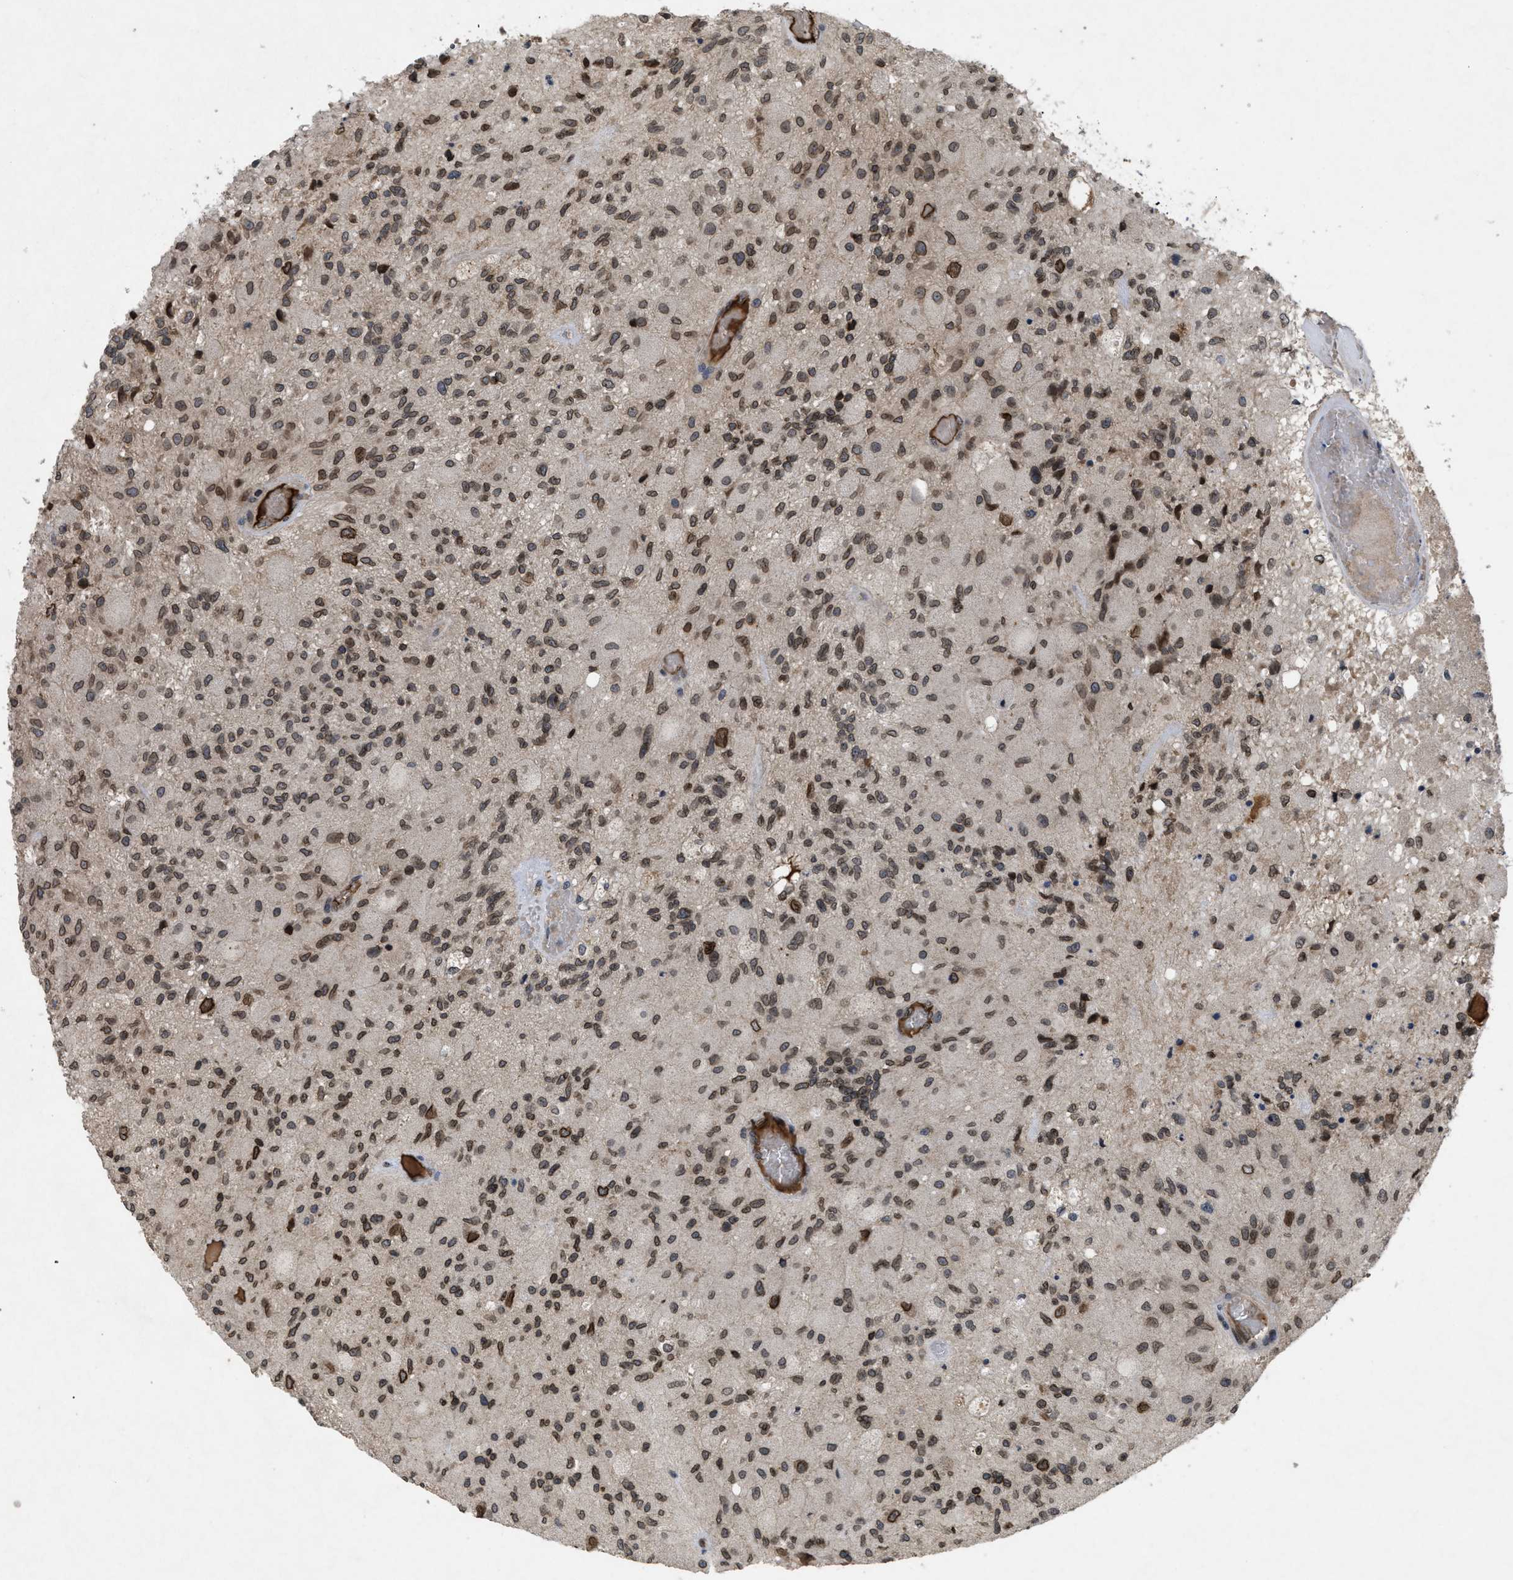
{"staining": {"intensity": "moderate", "quantity": ">75%", "location": "cytoplasmic/membranous,nuclear"}, "tissue": "glioma", "cell_type": "Tumor cells", "image_type": "cancer", "snomed": [{"axis": "morphology", "description": "Normal tissue, NOS"}, {"axis": "morphology", "description": "Glioma, malignant, High grade"}, {"axis": "topography", "description": "Cerebral cortex"}], "caption": "Protein staining shows moderate cytoplasmic/membranous and nuclear expression in about >75% of tumor cells in malignant glioma (high-grade).", "gene": "CRY1", "patient": {"sex": "male", "age": 77}}